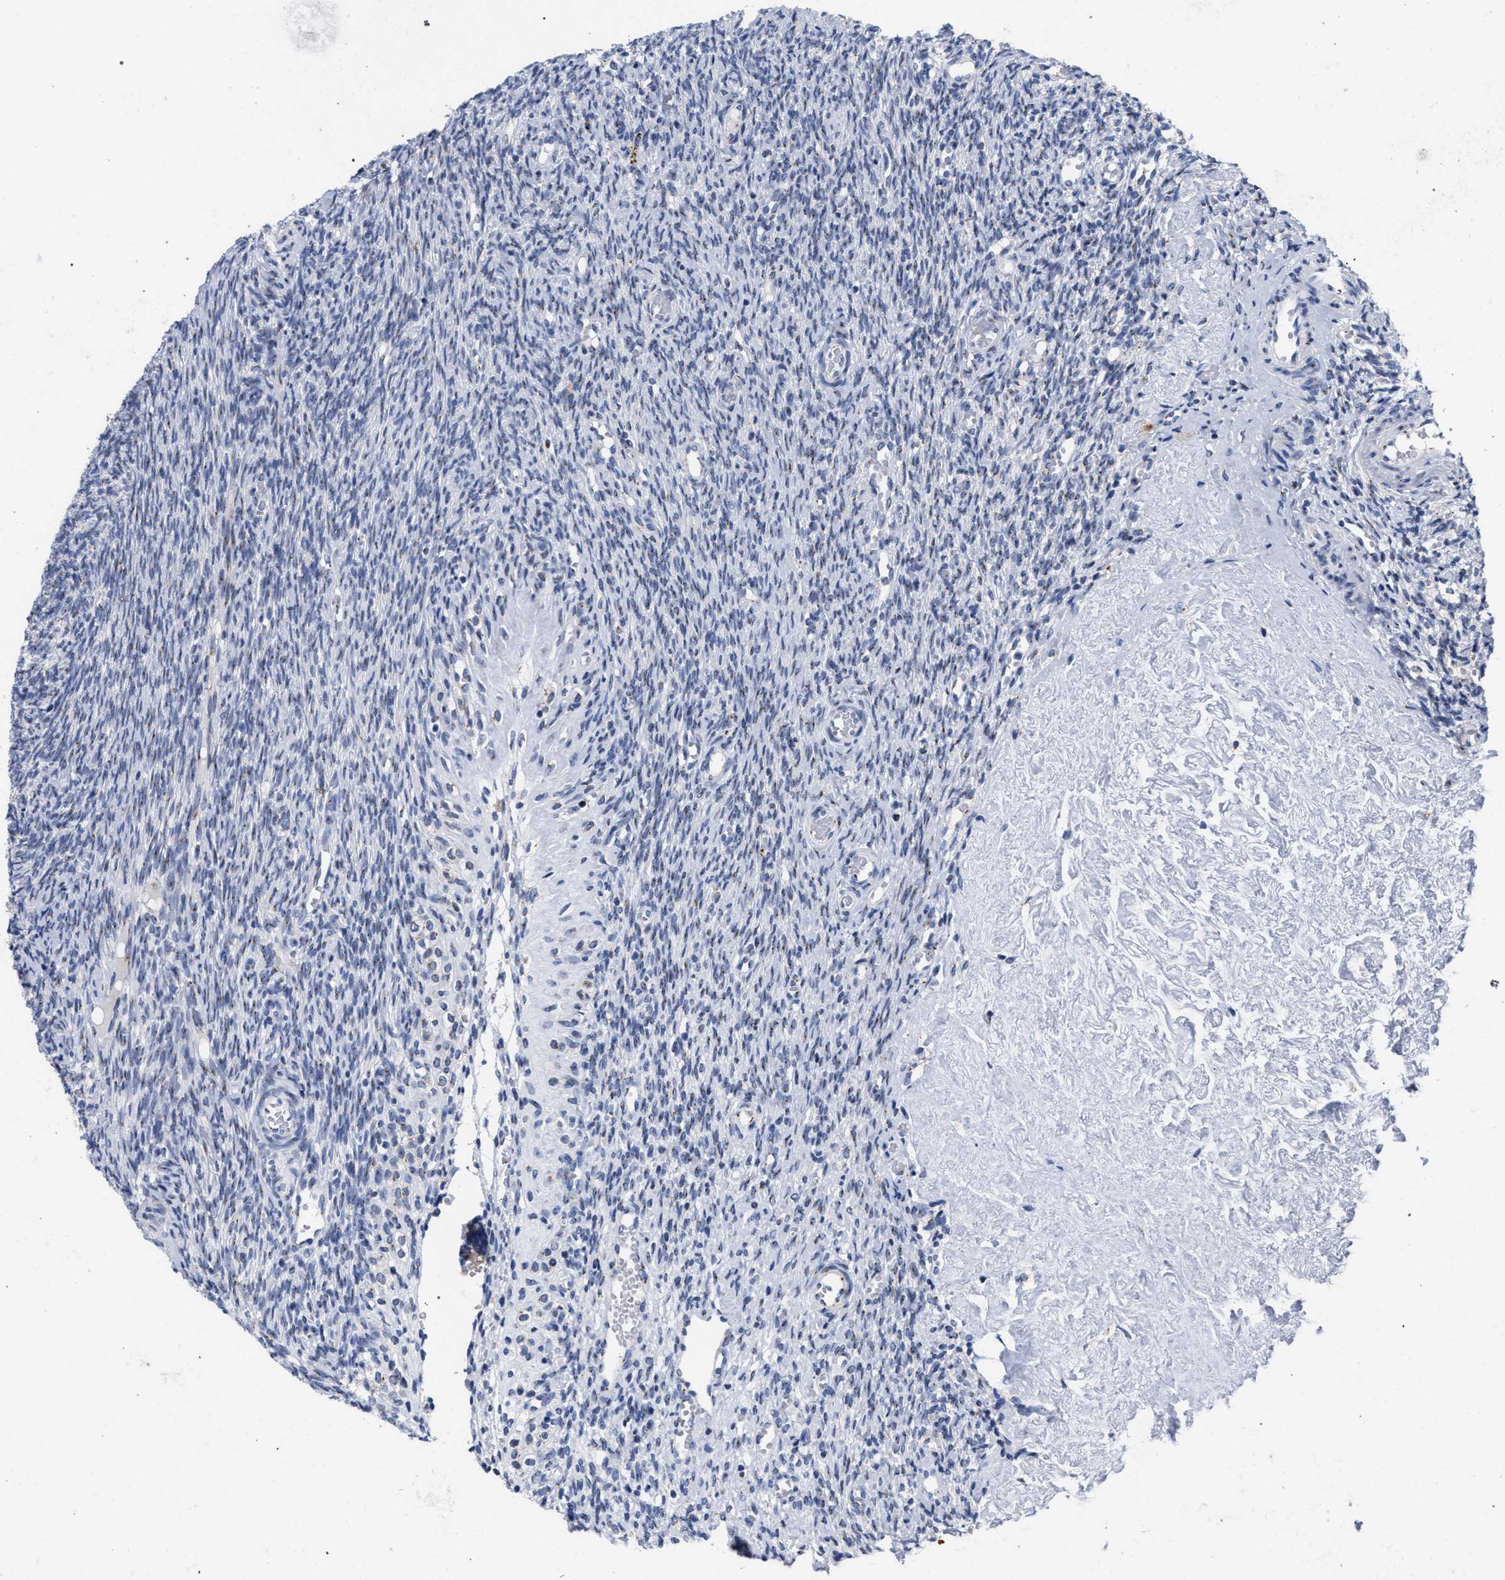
{"staining": {"intensity": "negative", "quantity": "none", "location": "none"}, "tissue": "ovary", "cell_type": "Ovarian stroma cells", "image_type": "normal", "snomed": [{"axis": "morphology", "description": "Normal tissue, NOS"}, {"axis": "topography", "description": "Ovary"}], "caption": "IHC photomicrograph of unremarkable human ovary stained for a protein (brown), which reveals no positivity in ovarian stroma cells.", "gene": "GOLGA2", "patient": {"sex": "female", "age": 41}}